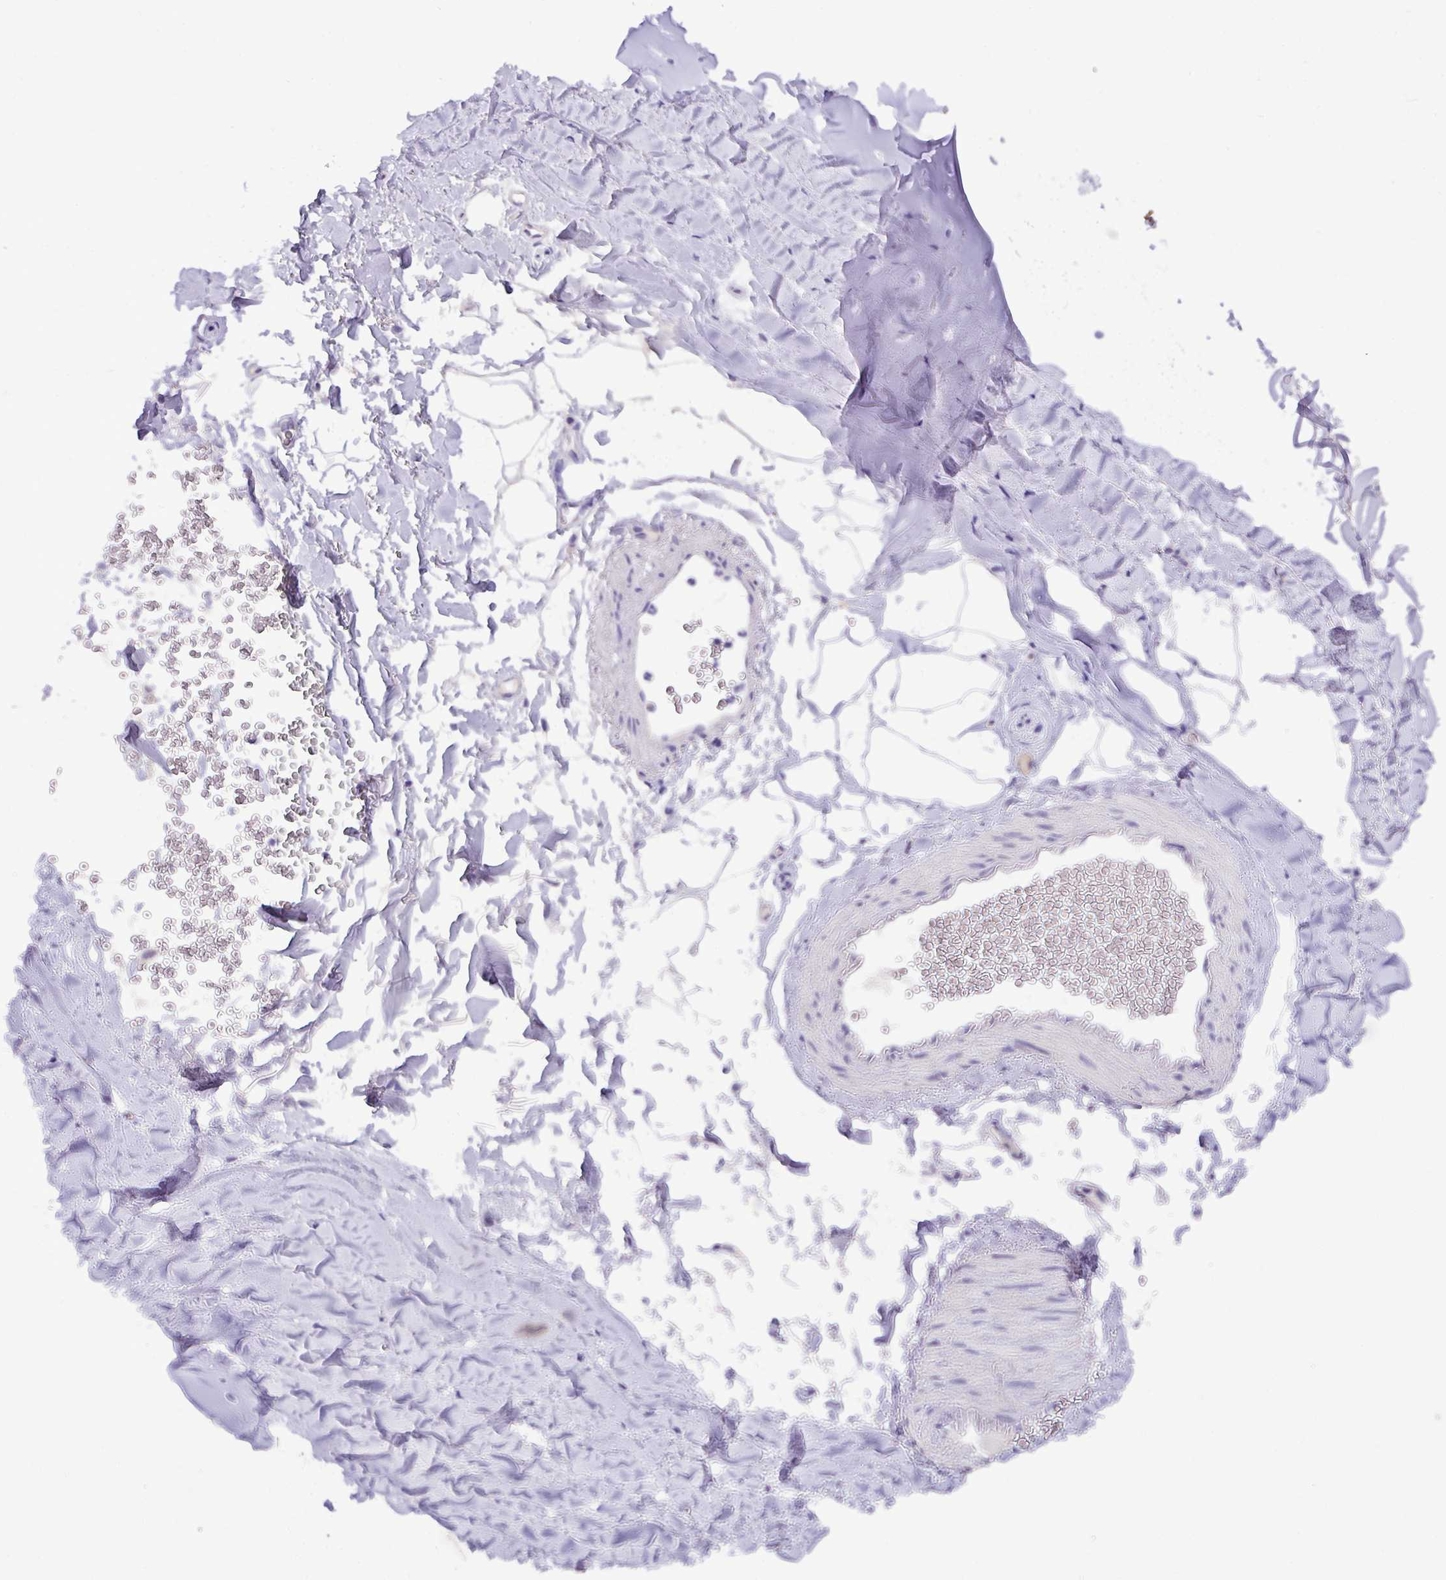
{"staining": {"intensity": "negative", "quantity": "none", "location": "none"}, "tissue": "adipose tissue", "cell_type": "Adipocytes", "image_type": "normal", "snomed": [{"axis": "morphology", "description": "Normal tissue, NOS"}, {"axis": "topography", "description": "Cartilage tissue"}, {"axis": "topography", "description": "Bronchus"}], "caption": "Immunohistochemical staining of unremarkable adipose tissue demonstrates no significant positivity in adipocytes.", "gene": "EPCAM", "patient": {"sex": "female", "age": 72}}